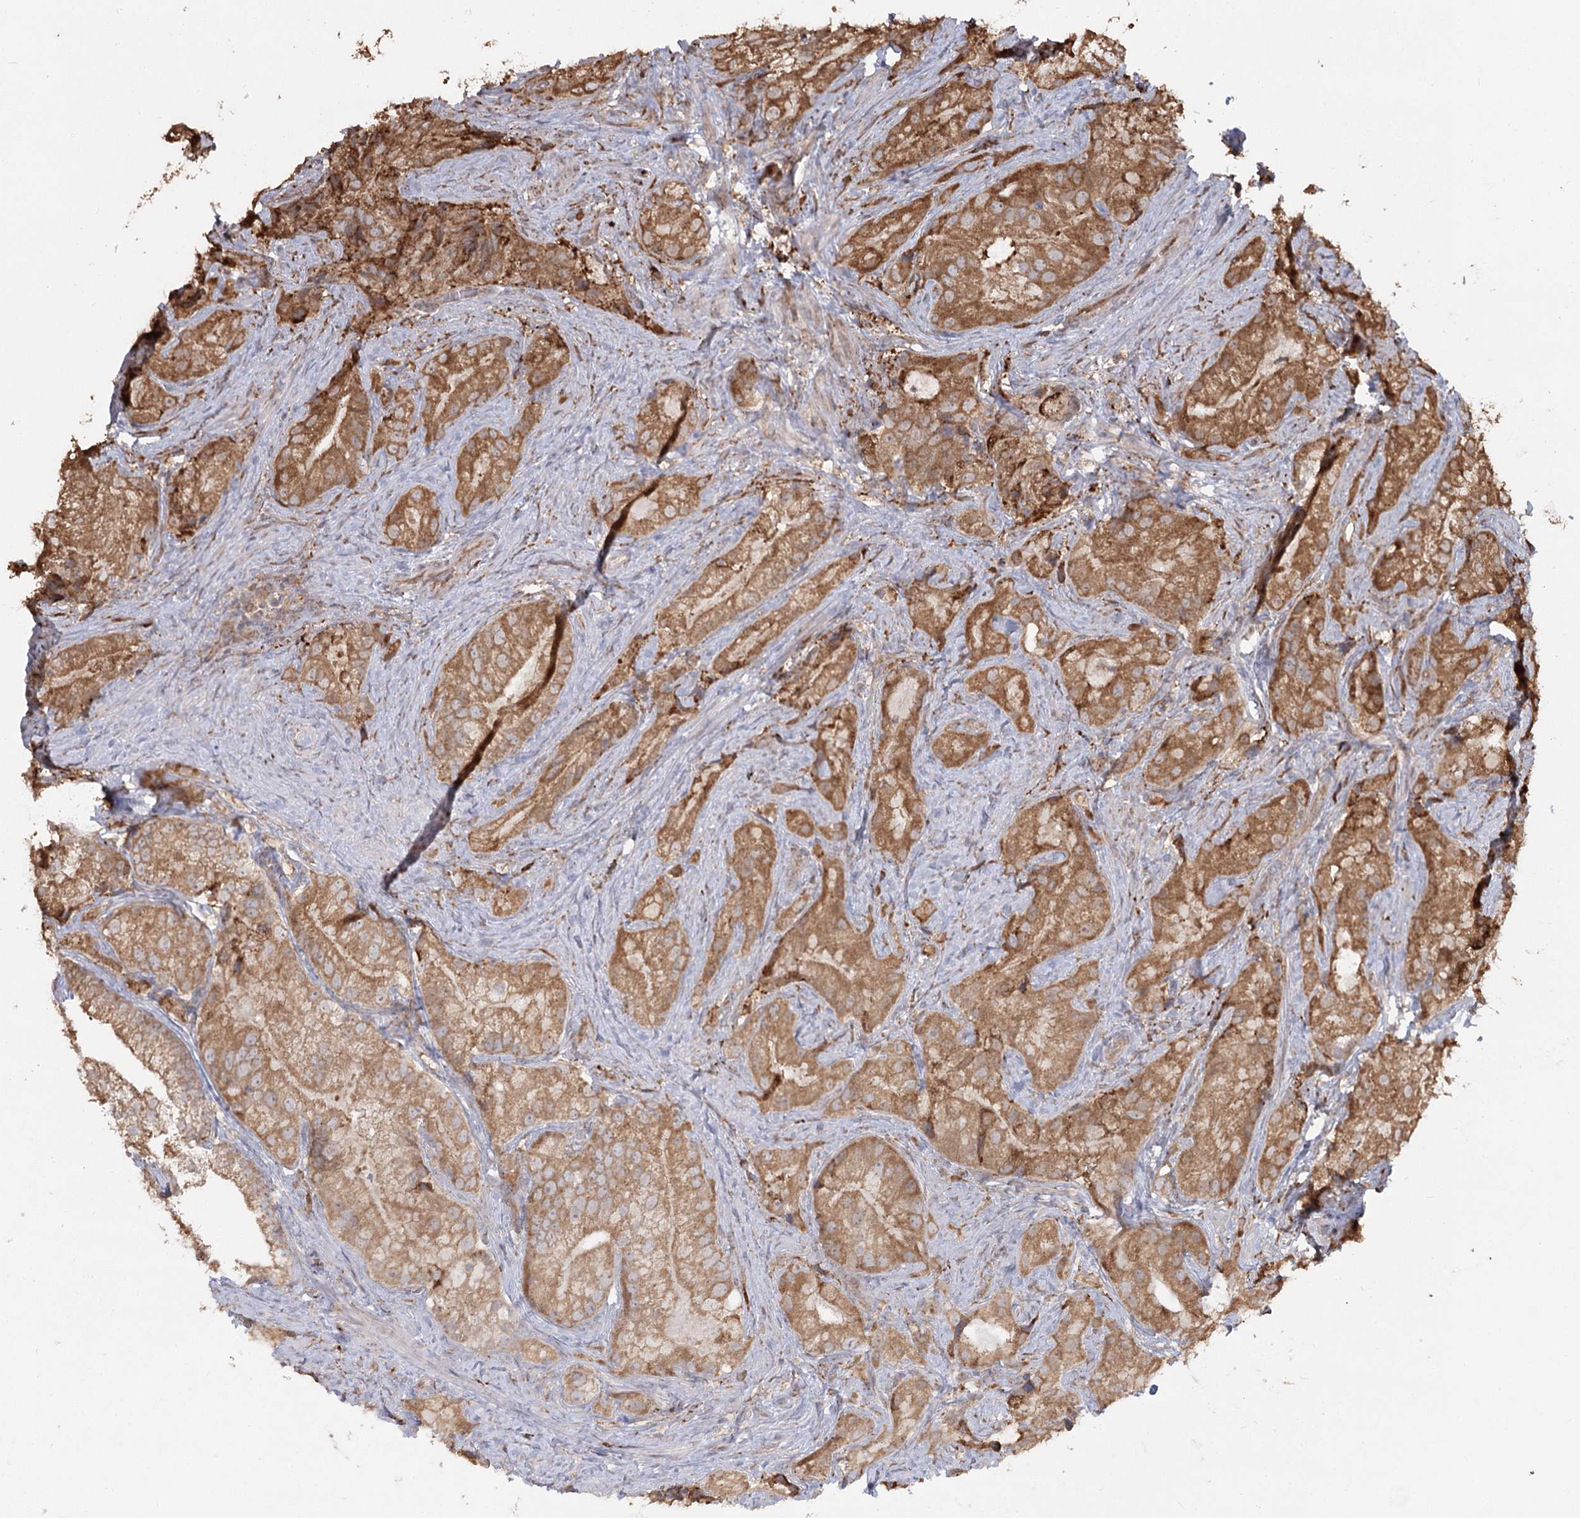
{"staining": {"intensity": "moderate", "quantity": ">75%", "location": "cytoplasmic/membranous"}, "tissue": "prostate cancer", "cell_type": "Tumor cells", "image_type": "cancer", "snomed": [{"axis": "morphology", "description": "Adenocarcinoma, Low grade"}, {"axis": "topography", "description": "Prostate"}], "caption": "Human prostate cancer (low-grade adenocarcinoma) stained for a protein (brown) demonstrates moderate cytoplasmic/membranous positive positivity in about >75% of tumor cells.", "gene": "FAM13A", "patient": {"sex": "male", "age": 71}}